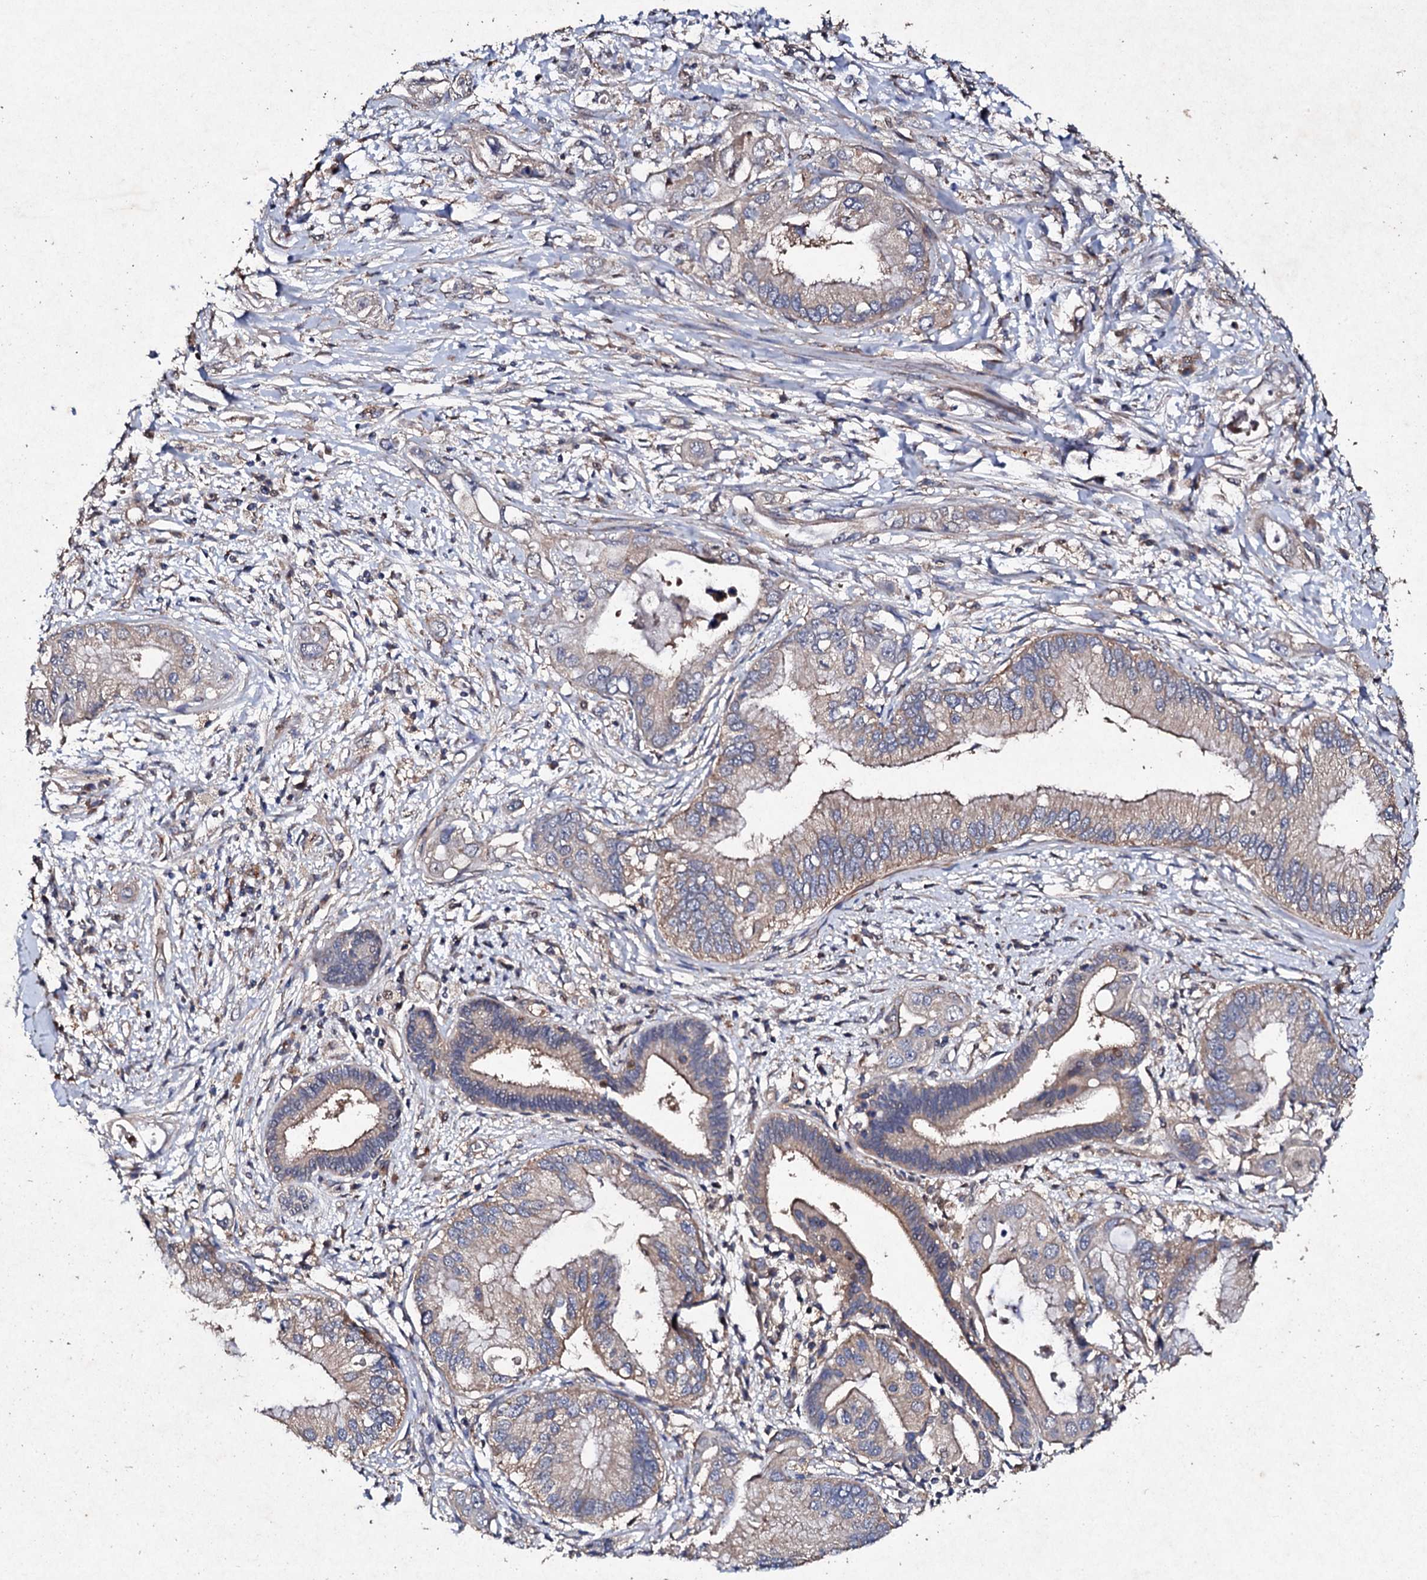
{"staining": {"intensity": "weak", "quantity": "25%-75%", "location": "cytoplasmic/membranous"}, "tissue": "pancreatic cancer", "cell_type": "Tumor cells", "image_type": "cancer", "snomed": [{"axis": "morphology", "description": "Inflammation, NOS"}, {"axis": "morphology", "description": "Adenocarcinoma, NOS"}, {"axis": "topography", "description": "Pancreas"}], "caption": "Immunohistochemistry photomicrograph of neoplastic tissue: human adenocarcinoma (pancreatic) stained using immunohistochemistry (IHC) exhibits low levels of weak protein expression localized specifically in the cytoplasmic/membranous of tumor cells, appearing as a cytoplasmic/membranous brown color.", "gene": "MOCOS", "patient": {"sex": "female", "age": 56}}